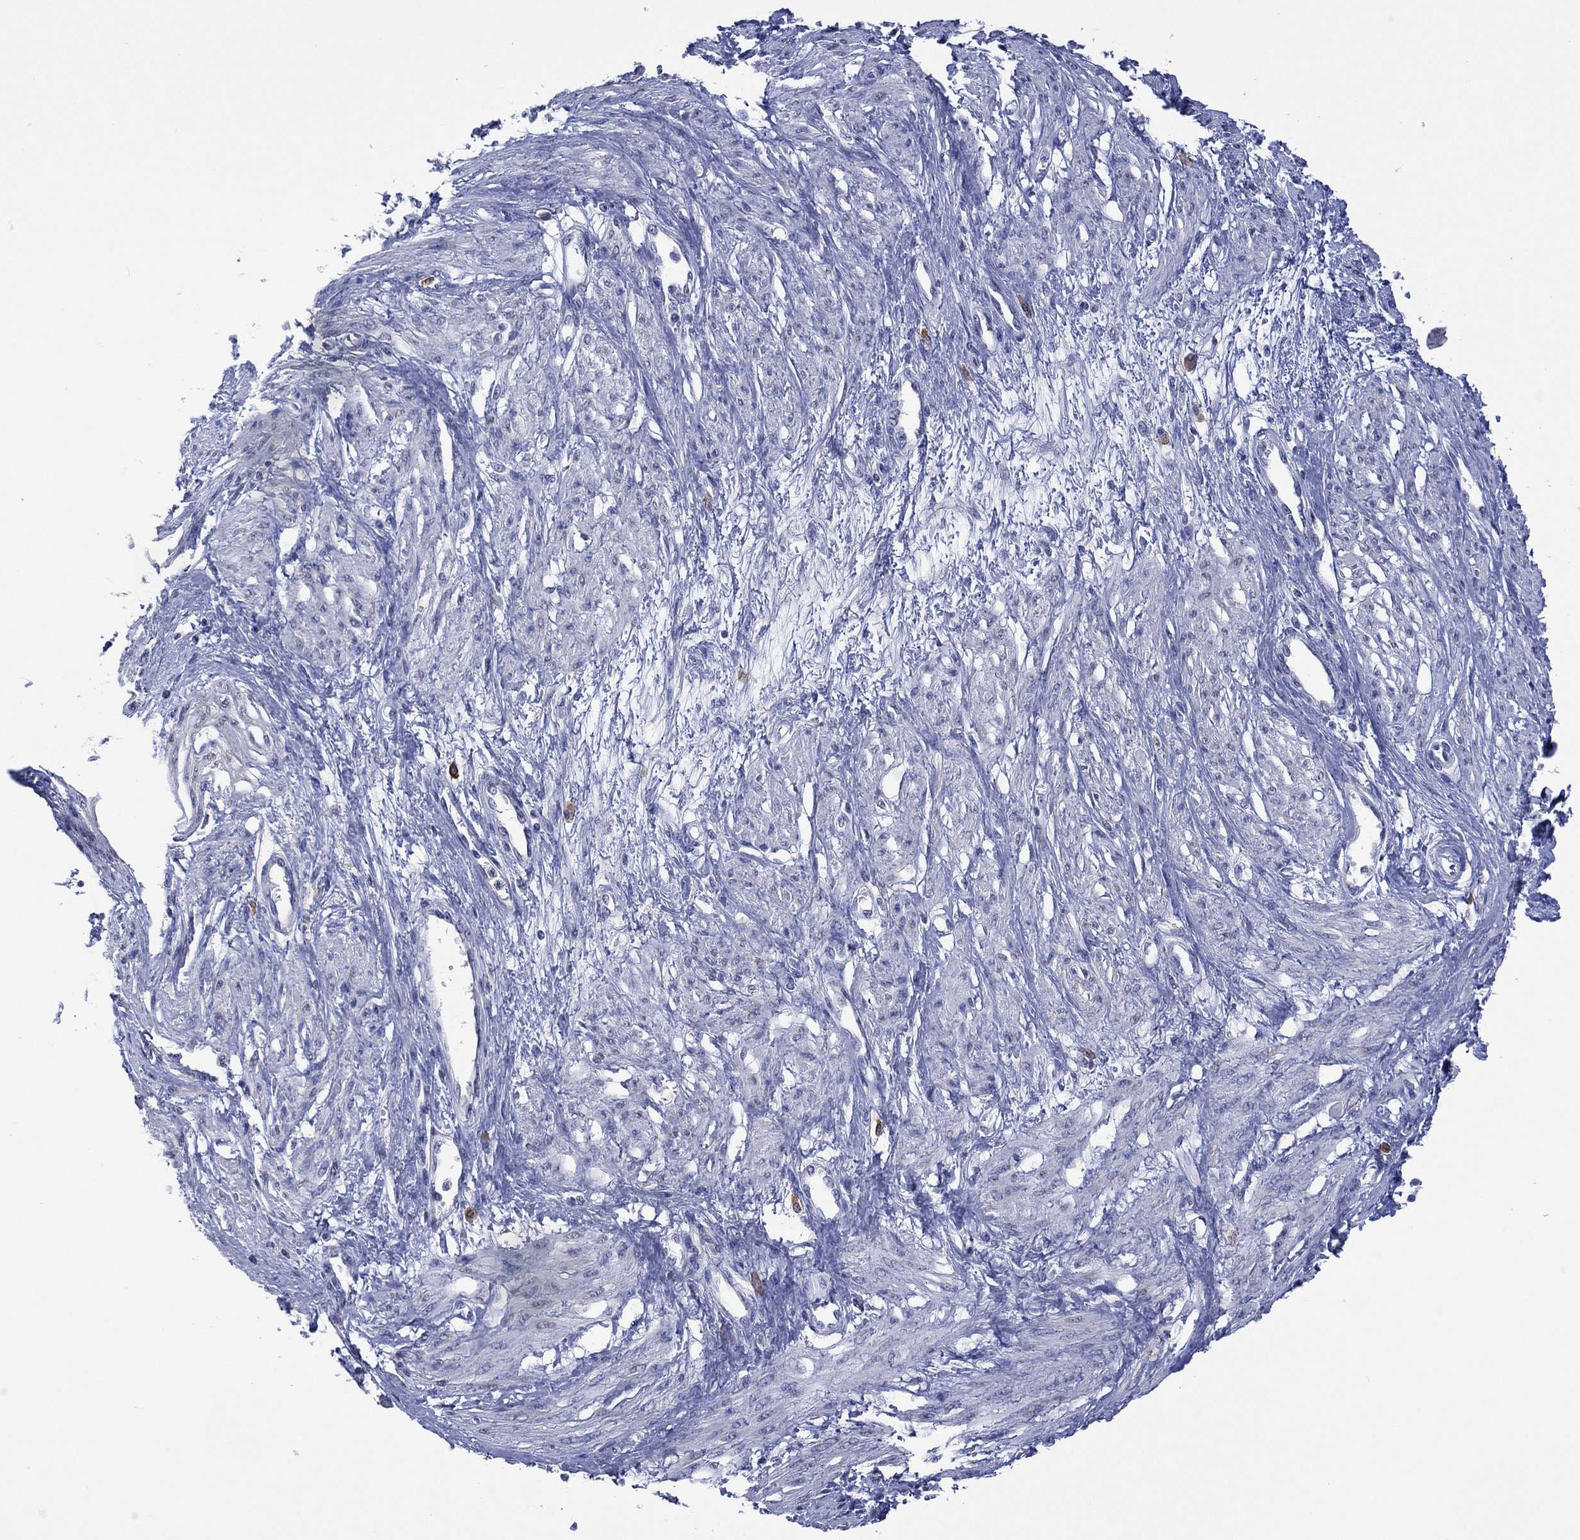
{"staining": {"intensity": "negative", "quantity": "none", "location": "none"}, "tissue": "smooth muscle", "cell_type": "Smooth muscle cells", "image_type": "normal", "snomed": [{"axis": "morphology", "description": "Normal tissue, NOS"}, {"axis": "topography", "description": "Smooth muscle"}, {"axis": "topography", "description": "Uterus"}], "caption": "This is a image of IHC staining of normal smooth muscle, which shows no positivity in smooth muscle cells. The staining is performed using DAB brown chromogen with nuclei counter-stained in using hematoxylin.", "gene": "ASB10", "patient": {"sex": "female", "age": 39}}